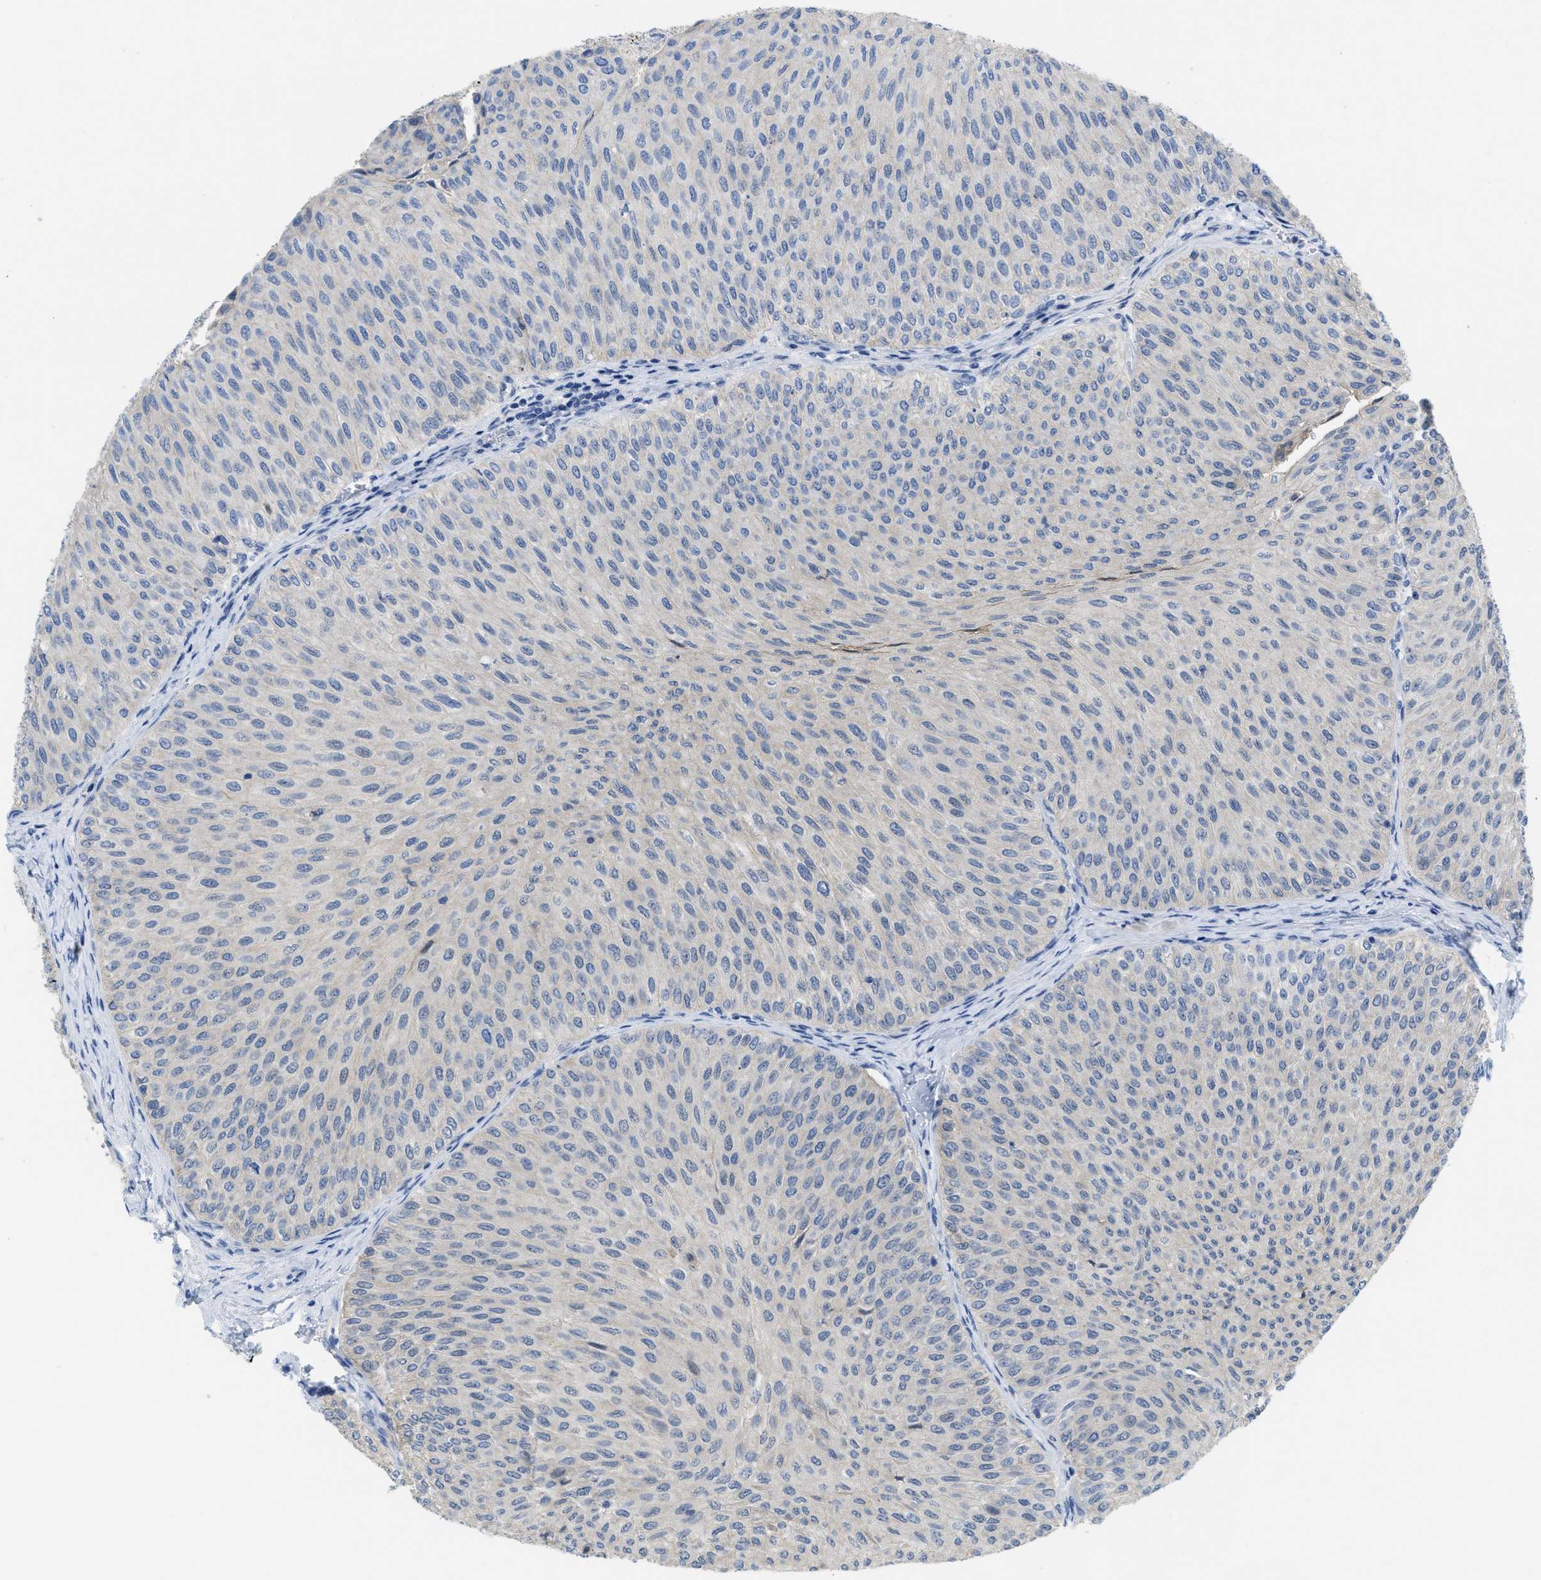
{"staining": {"intensity": "negative", "quantity": "none", "location": "none"}, "tissue": "urothelial cancer", "cell_type": "Tumor cells", "image_type": "cancer", "snomed": [{"axis": "morphology", "description": "Urothelial carcinoma, Low grade"}, {"axis": "topography", "description": "Urinary bladder"}], "caption": "Micrograph shows no protein staining in tumor cells of urothelial cancer tissue. (Stains: DAB immunohistochemistry with hematoxylin counter stain, Microscopy: brightfield microscopy at high magnification).", "gene": "CNNM4", "patient": {"sex": "male", "age": 78}}